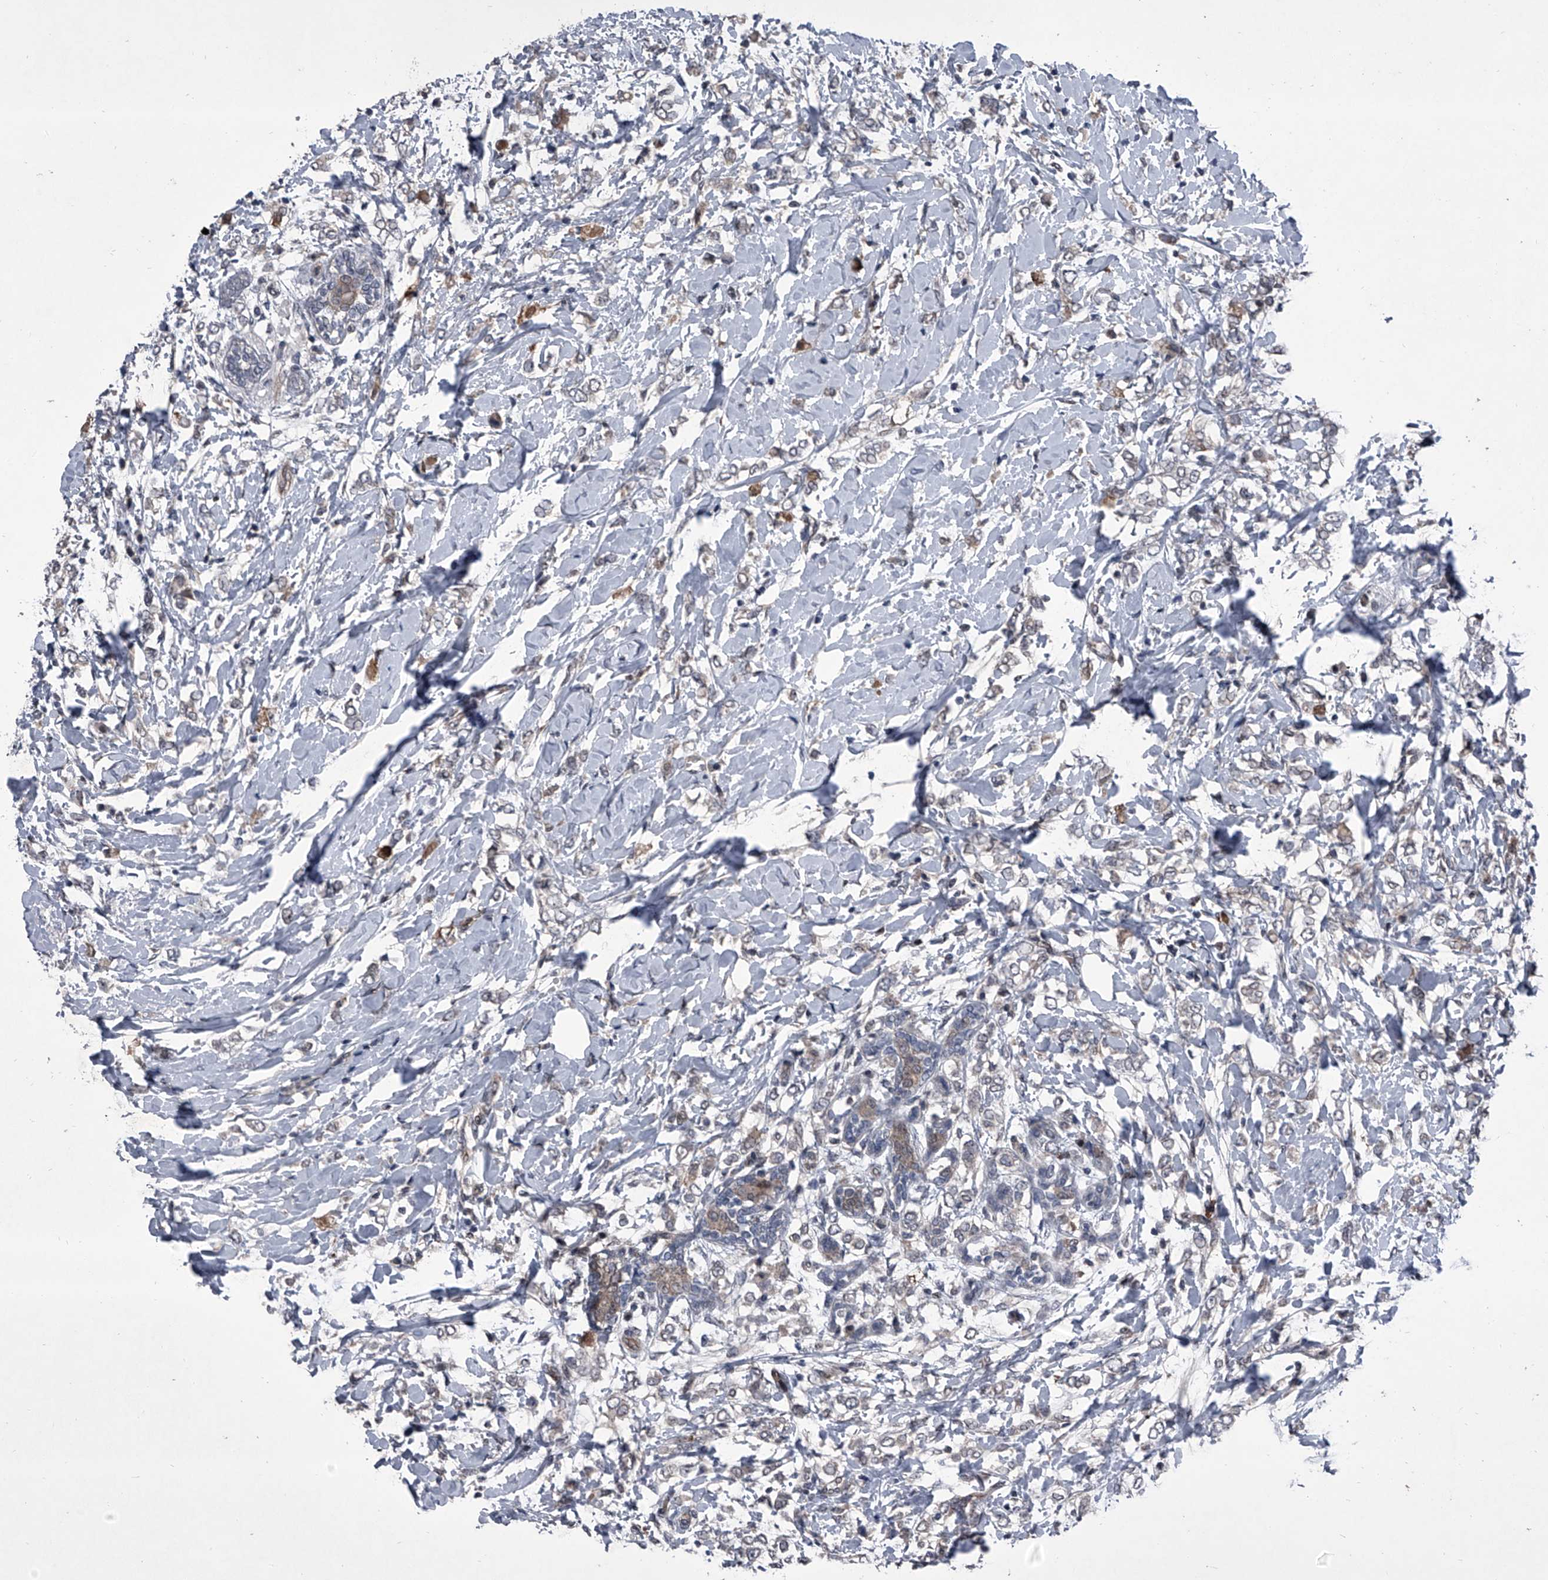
{"staining": {"intensity": "negative", "quantity": "none", "location": "none"}, "tissue": "breast cancer", "cell_type": "Tumor cells", "image_type": "cancer", "snomed": [{"axis": "morphology", "description": "Normal tissue, NOS"}, {"axis": "morphology", "description": "Lobular carcinoma"}, {"axis": "topography", "description": "Breast"}], "caption": "This is an immunohistochemistry micrograph of breast cancer. There is no positivity in tumor cells.", "gene": "ELK4", "patient": {"sex": "female", "age": 47}}